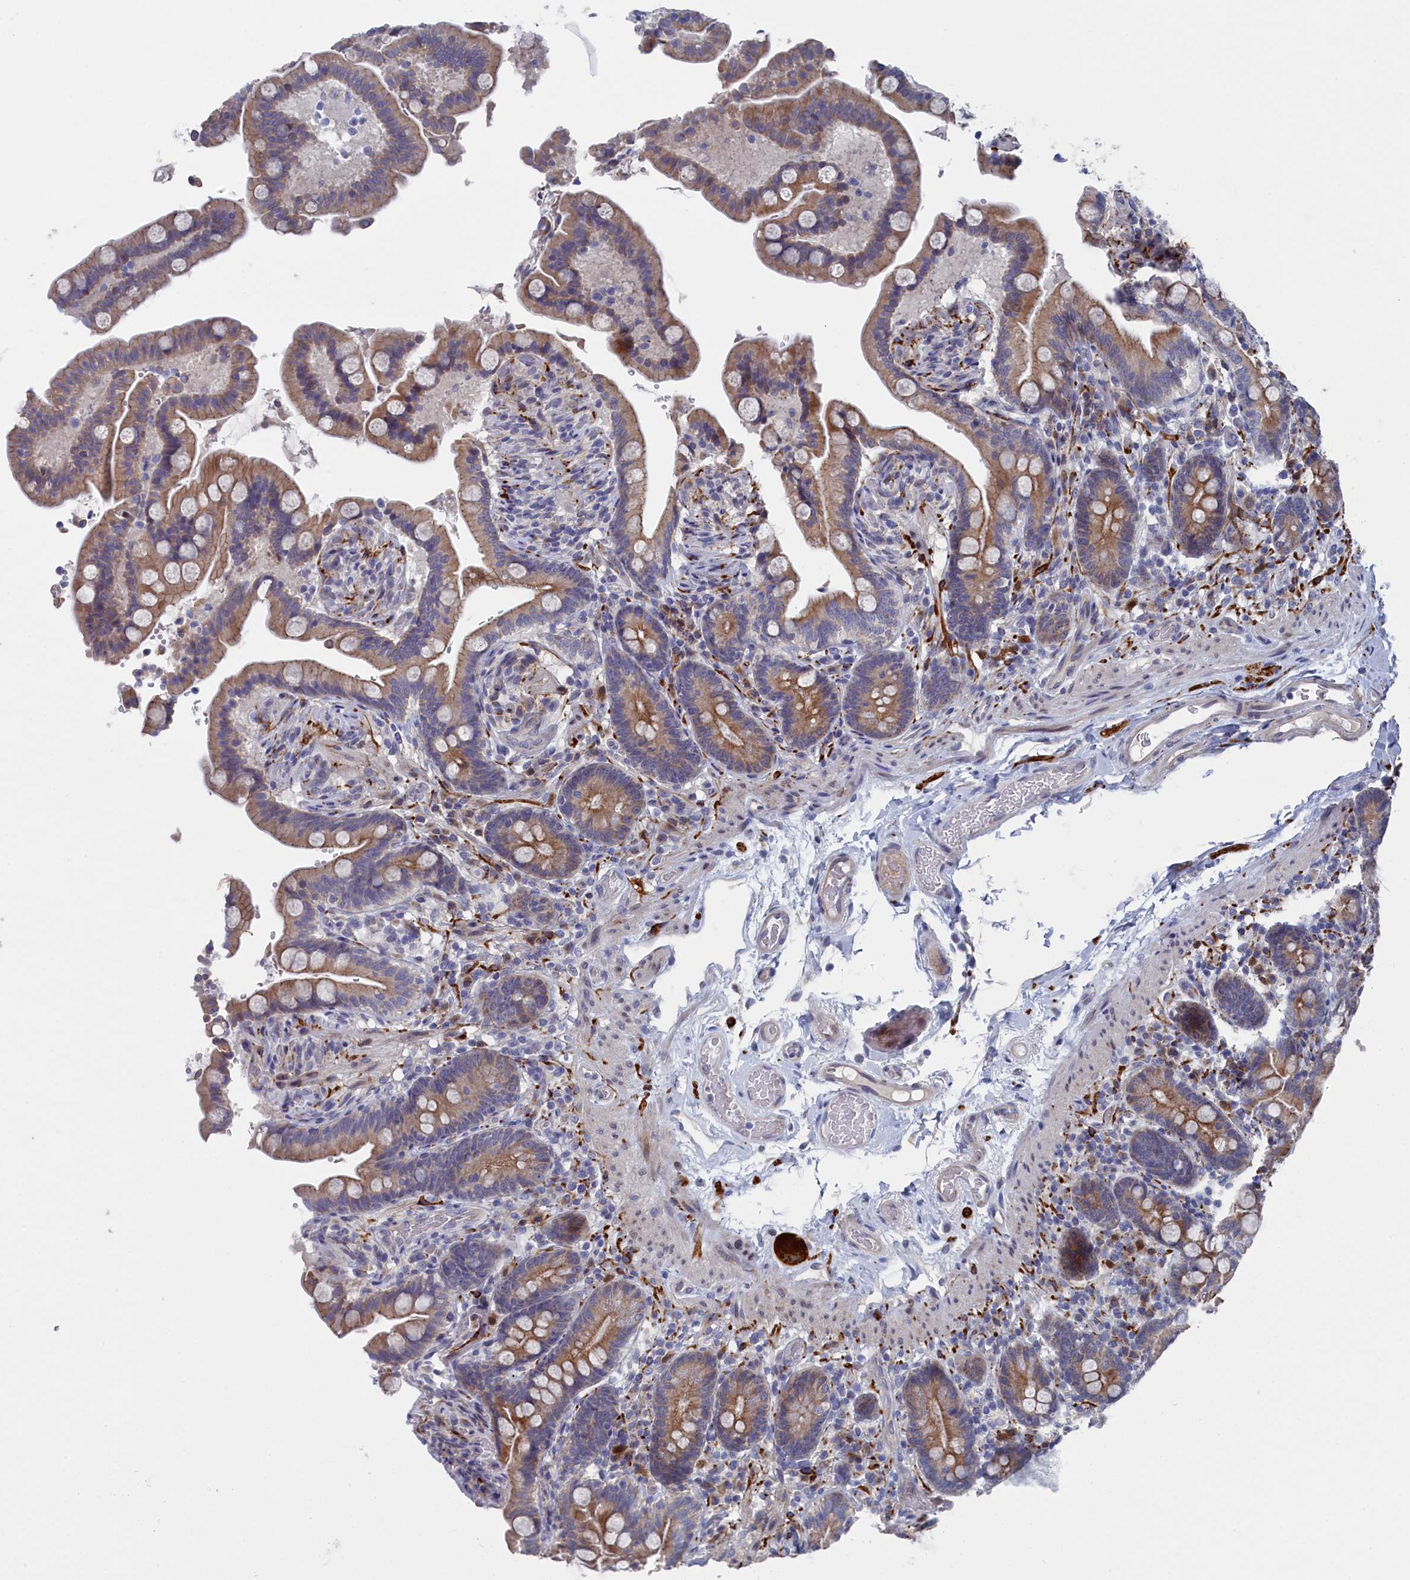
{"staining": {"intensity": "weak", "quantity": "25%-75%", "location": "cytoplasmic/membranous"}, "tissue": "colon", "cell_type": "Endothelial cells", "image_type": "normal", "snomed": [{"axis": "morphology", "description": "Normal tissue, NOS"}, {"axis": "topography", "description": "Smooth muscle"}, {"axis": "topography", "description": "Colon"}], "caption": "Colon stained for a protein exhibits weak cytoplasmic/membranous positivity in endothelial cells. Nuclei are stained in blue.", "gene": "TMEM161A", "patient": {"sex": "male", "age": 73}}